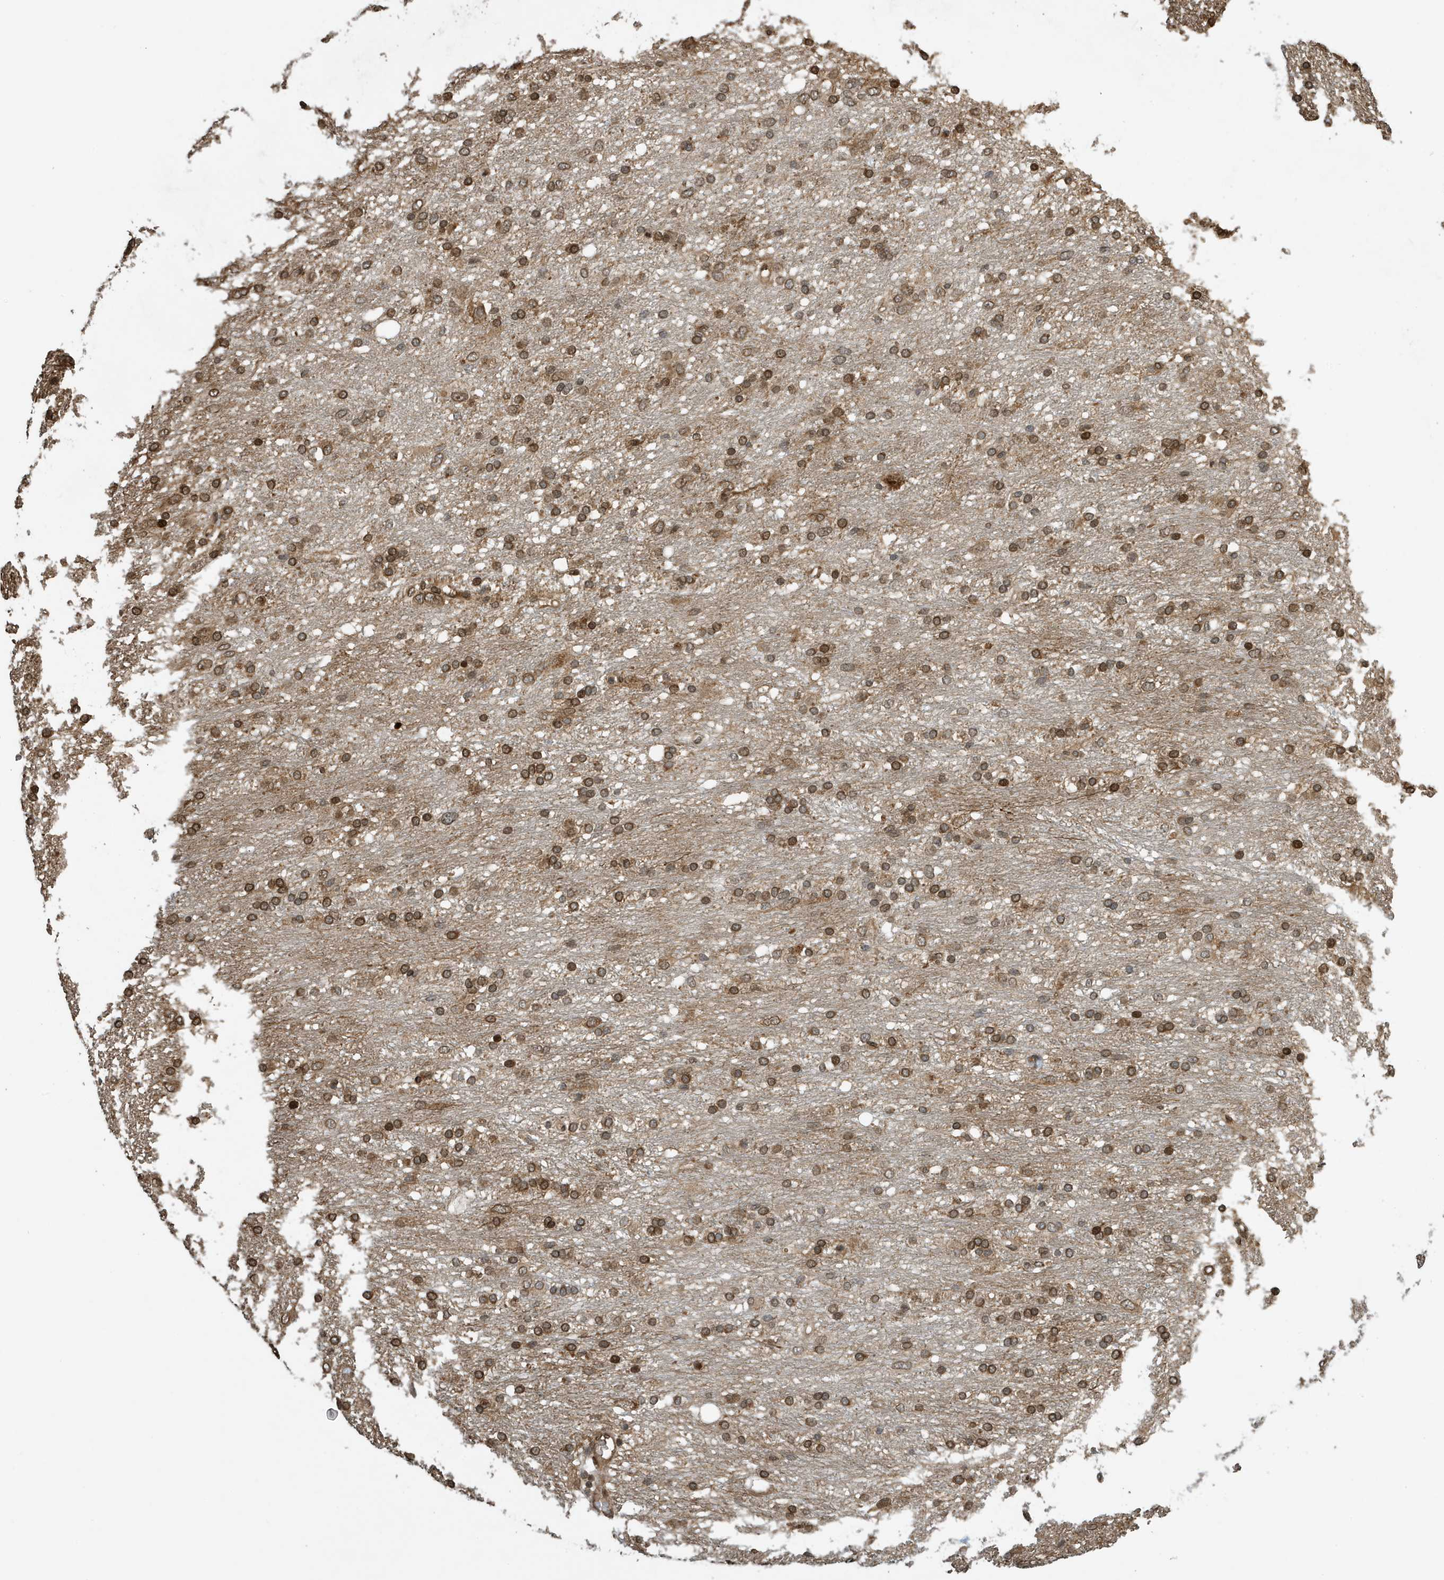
{"staining": {"intensity": "moderate", "quantity": "25%-75%", "location": "nuclear"}, "tissue": "glioma", "cell_type": "Tumor cells", "image_type": "cancer", "snomed": [{"axis": "morphology", "description": "Glioma, malignant, Low grade"}, {"axis": "topography", "description": "Brain"}], "caption": "Protein positivity by IHC shows moderate nuclear expression in approximately 25%-75% of tumor cells in malignant low-grade glioma. Using DAB (brown) and hematoxylin (blue) stains, captured at high magnification using brightfield microscopy.", "gene": "DUSP18", "patient": {"sex": "male", "age": 77}}